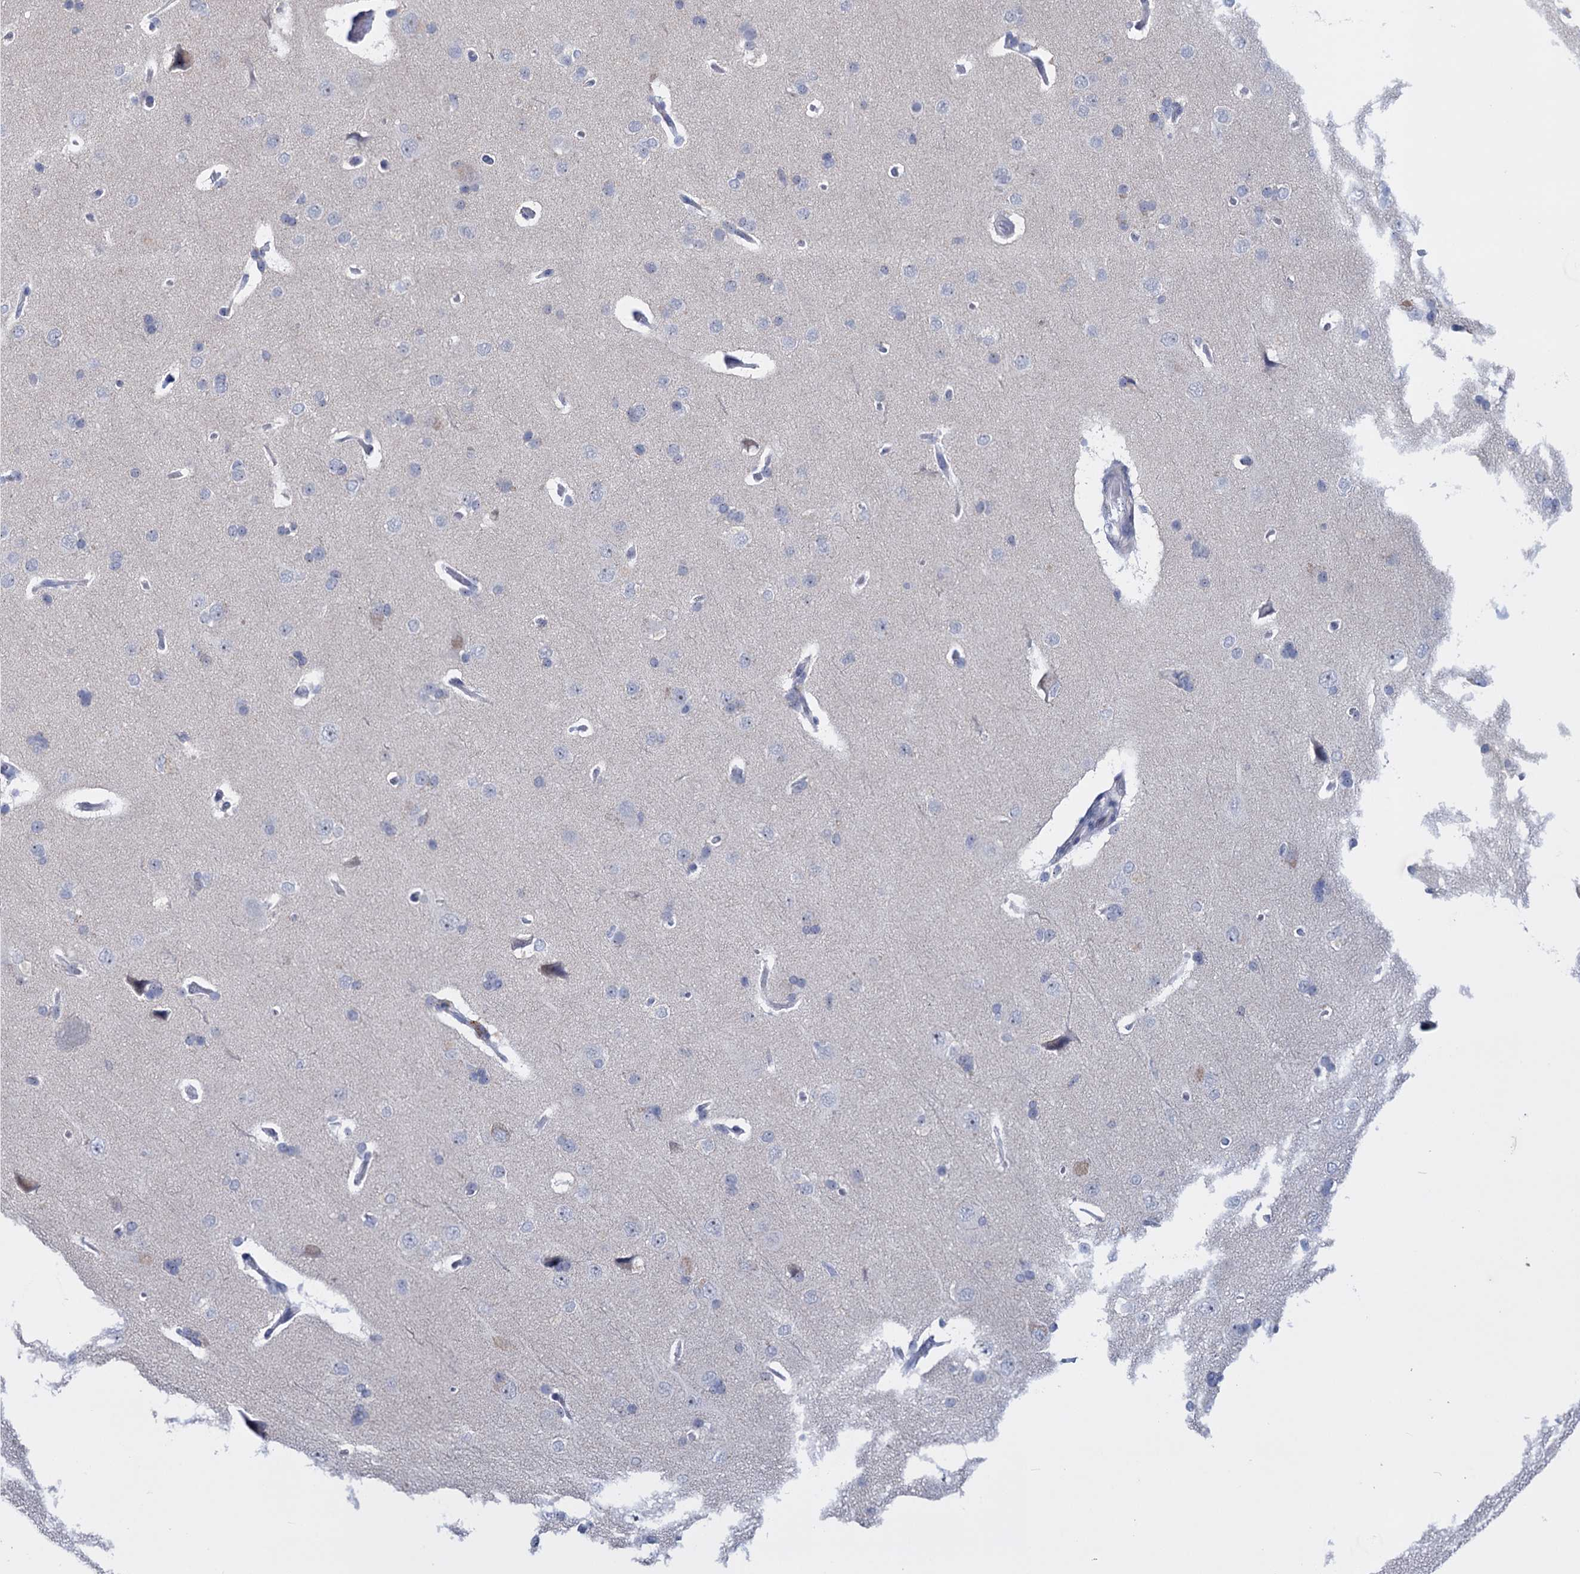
{"staining": {"intensity": "negative", "quantity": "none", "location": "none"}, "tissue": "cerebral cortex", "cell_type": "Endothelial cells", "image_type": "normal", "snomed": [{"axis": "morphology", "description": "Normal tissue, NOS"}, {"axis": "topography", "description": "Cerebral cortex"}], "caption": "Endothelial cells are negative for brown protein staining in normal cerebral cortex. (DAB (3,3'-diaminobenzidine) immunohistochemistry (IHC) visualized using brightfield microscopy, high magnification).", "gene": "SFN", "patient": {"sex": "male", "age": 62}}